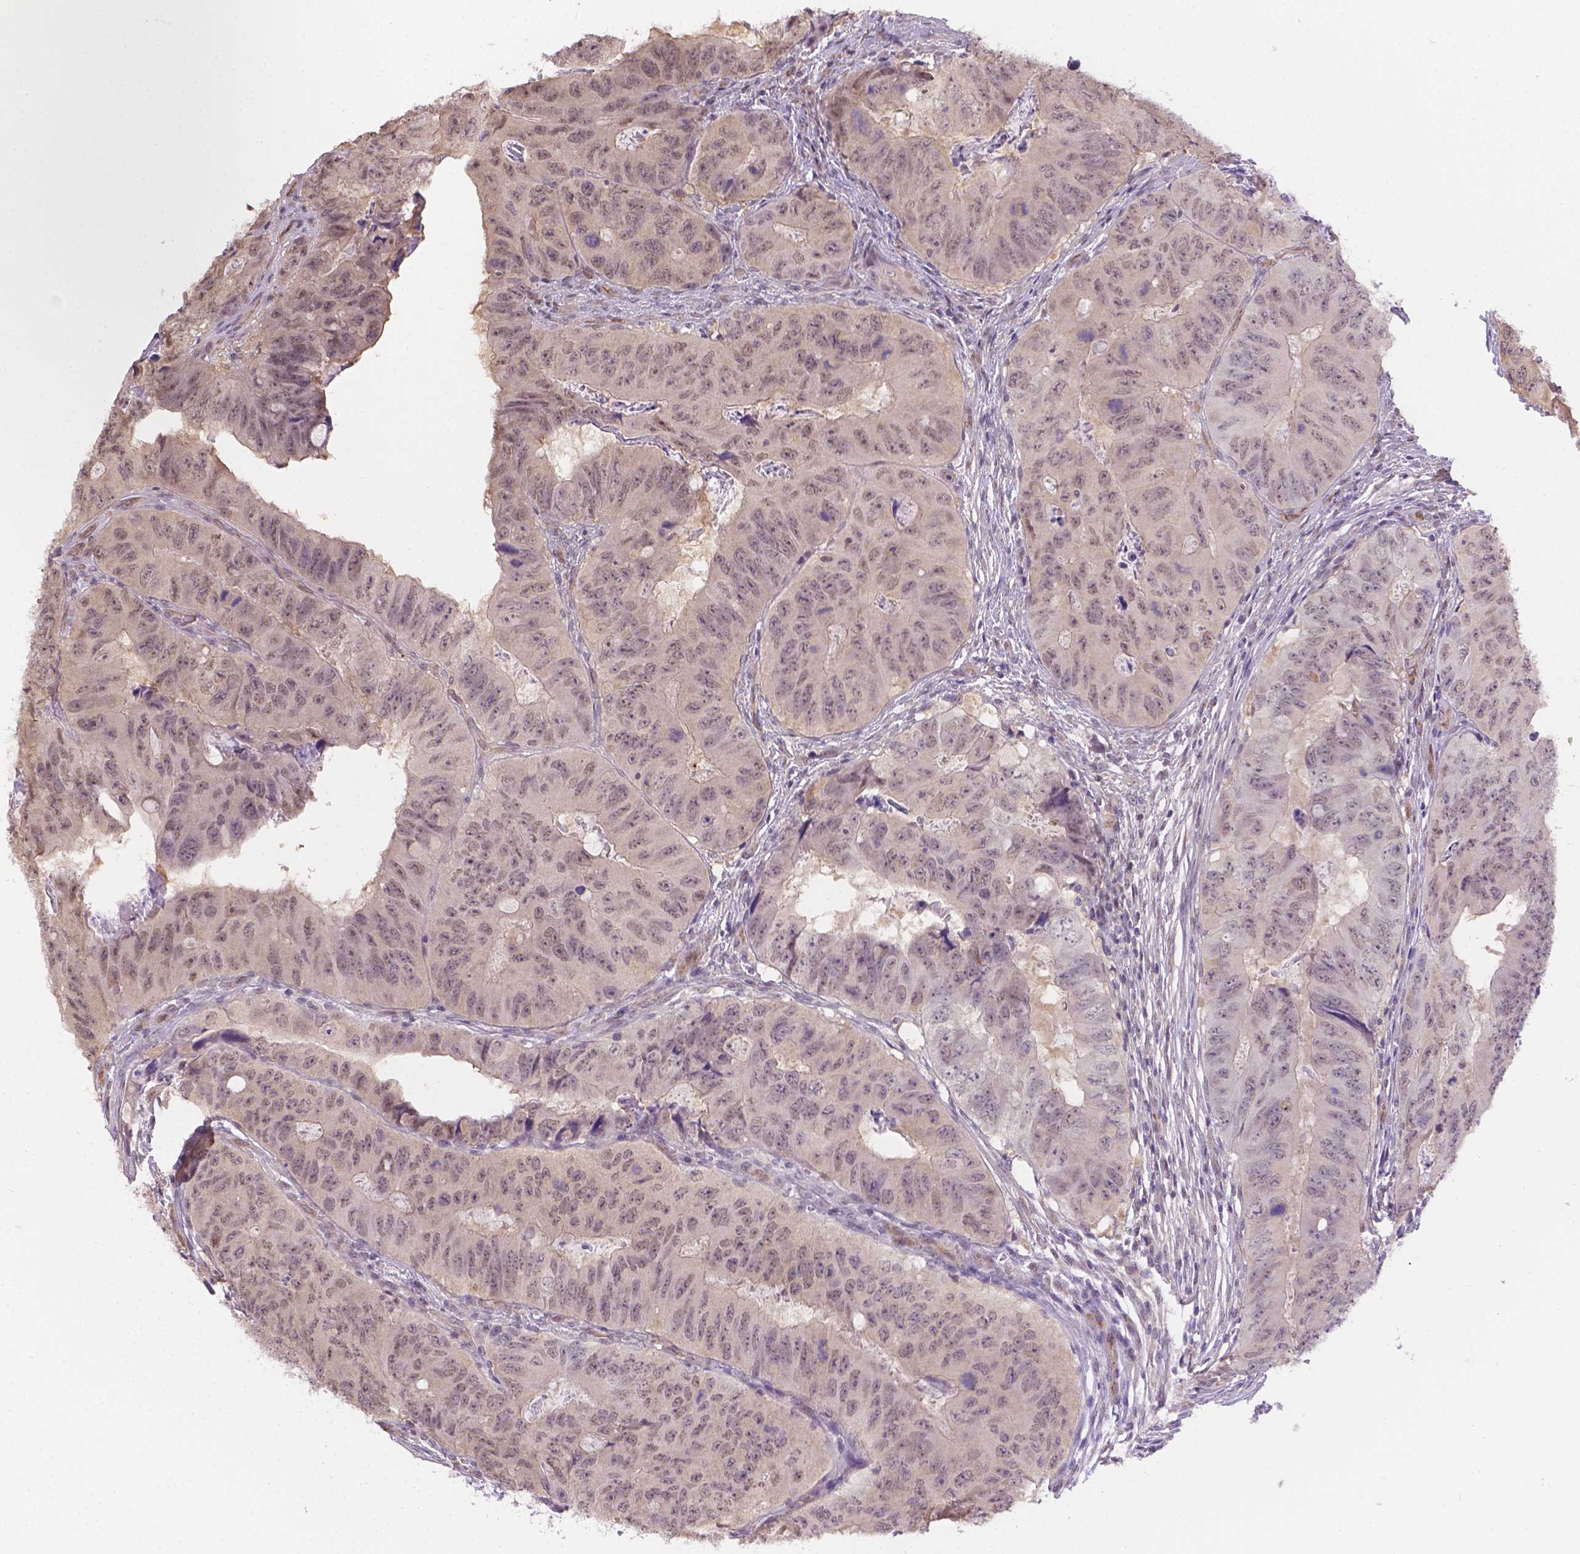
{"staining": {"intensity": "negative", "quantity": "none", "location": "none"}, "tissue": "colorectal cancer", "cell_type": "Tumor cells", "image_type": "cancer", "snomed": [{"axis": "morphology", "description": "Adenocarcinoma, NOS"}, {"axis": "topography", "description": "Colon"}], "caption": "The photomicrograph demonstrates no significant expression in tumor cells of adenocarcinoma (colorectal).", "gene": "NXPE2", "patient": {"sex": "male", "age": 79}}